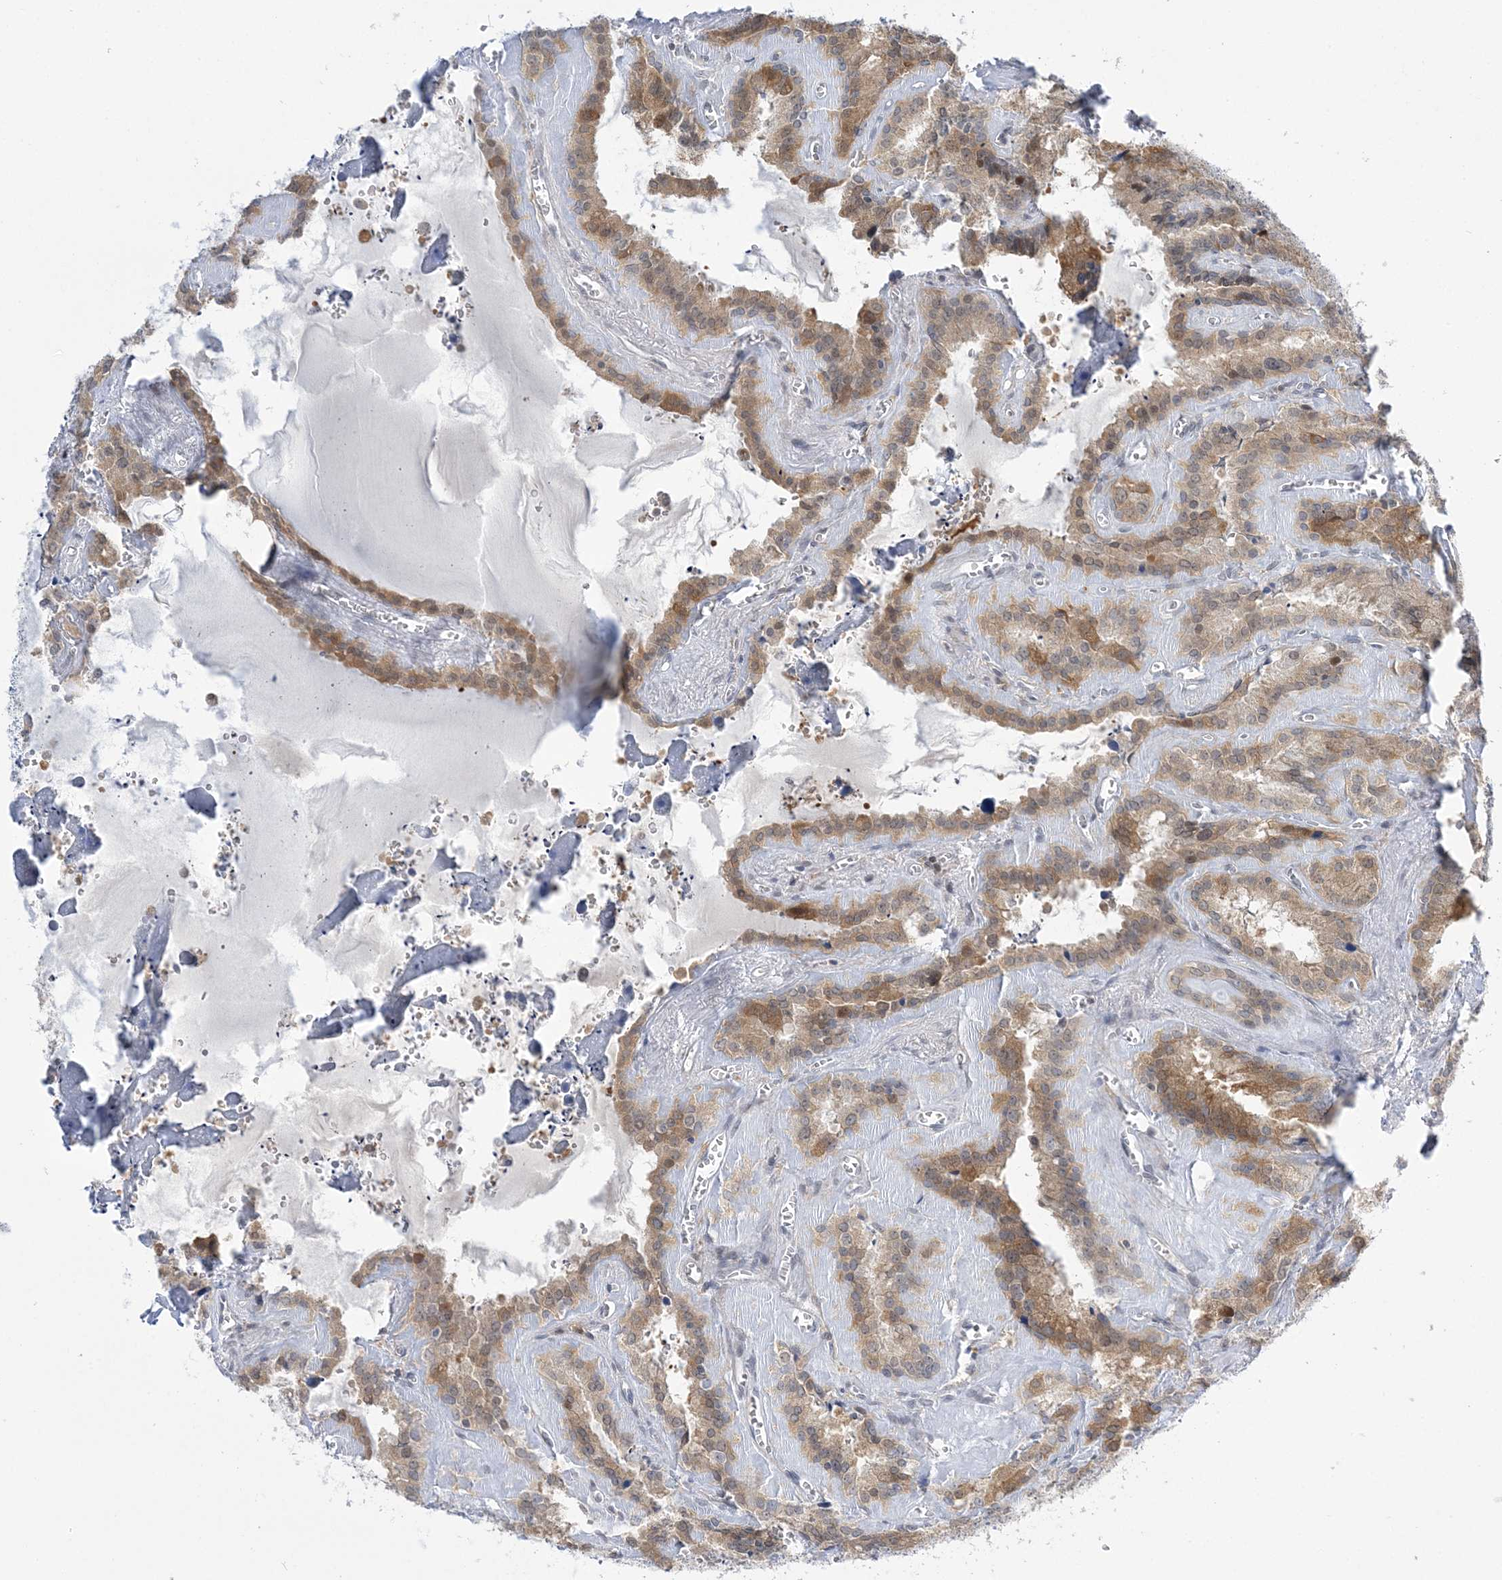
{"staining": {"intensity": "moderate", "quantity": ">75%", "location": "cytoplasmic/membranous"}, "tissue": "seminal vesicle", "cell_type": "Glandular cells", "image_type": "normal", "snomed": [{"axis": "morphology", "description": "Normal tissue, NOS"}, {"axis": "topography", "description": "Prostate"}, {"axis": "topography", "description": "Seminal veicle"}], "caption": "Benign seminal vesicle demonstrates moderate cytoplasmic/membranous positivity in about >75% of glandular cells, visualized by immunohistochemistry. (brown staining indicates protein expression, while blue staining denotes nuclei).", "gene": "THADA", "patient": {"sex": "male", "age": 59}}